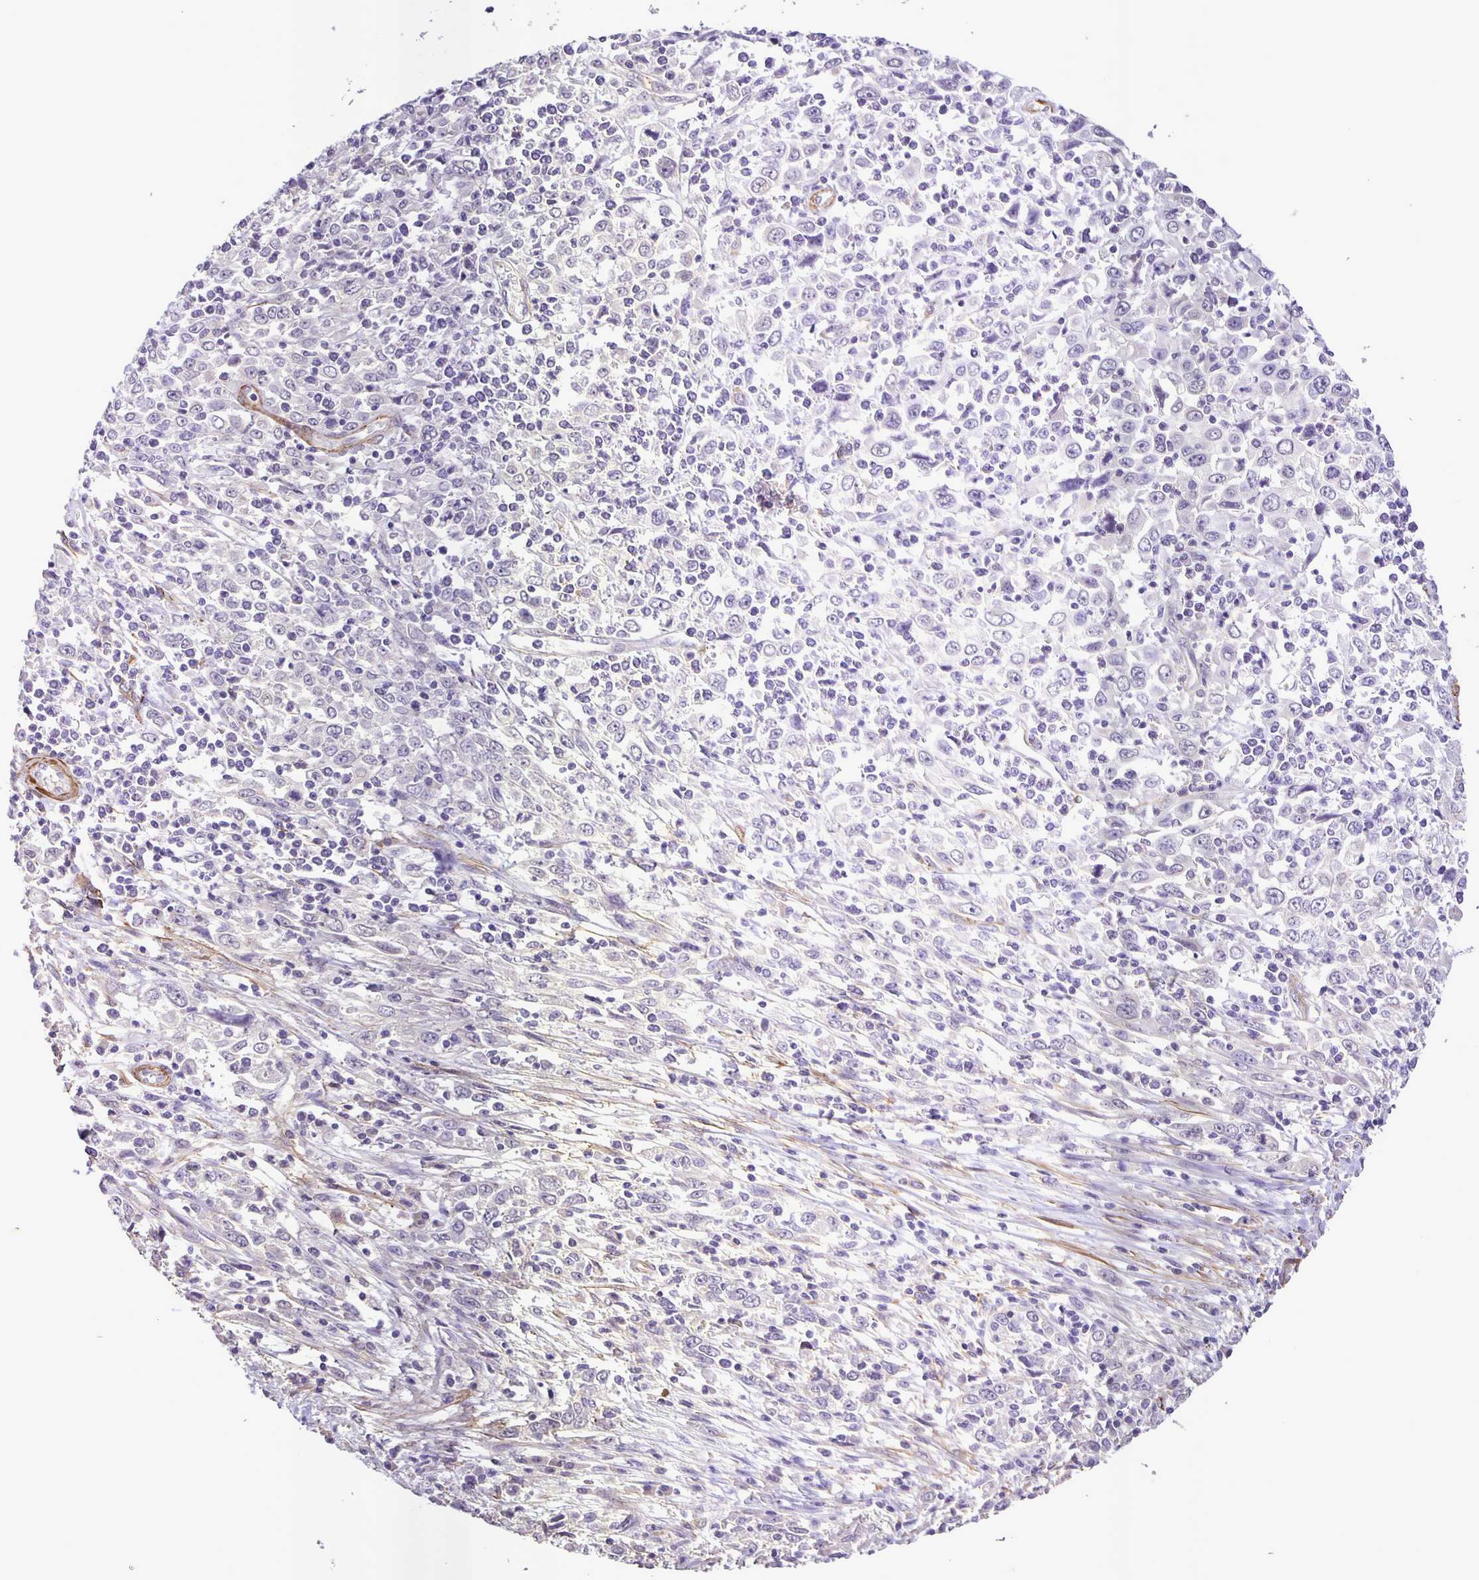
{"staining": {"intensity": "negative", "quantity": "none", "location": "none"}, "tissue": "cervical cancer", "cell_type": "Tumor cells", "image_type": "cancer", "snomed": [{"axis": "morphology", "description": "Adenocarcinoma, NOS"}, {"axis": "topography", "description": "Cervix"}], "caption": "DAB (3,3'-diaminobenzidine) immunohistochemical staining of human cervical cancer demonstrates no significant expression in tumor cells.", "gene": "SRCIN1", "patient": {"sex": "female", "age": 40}}